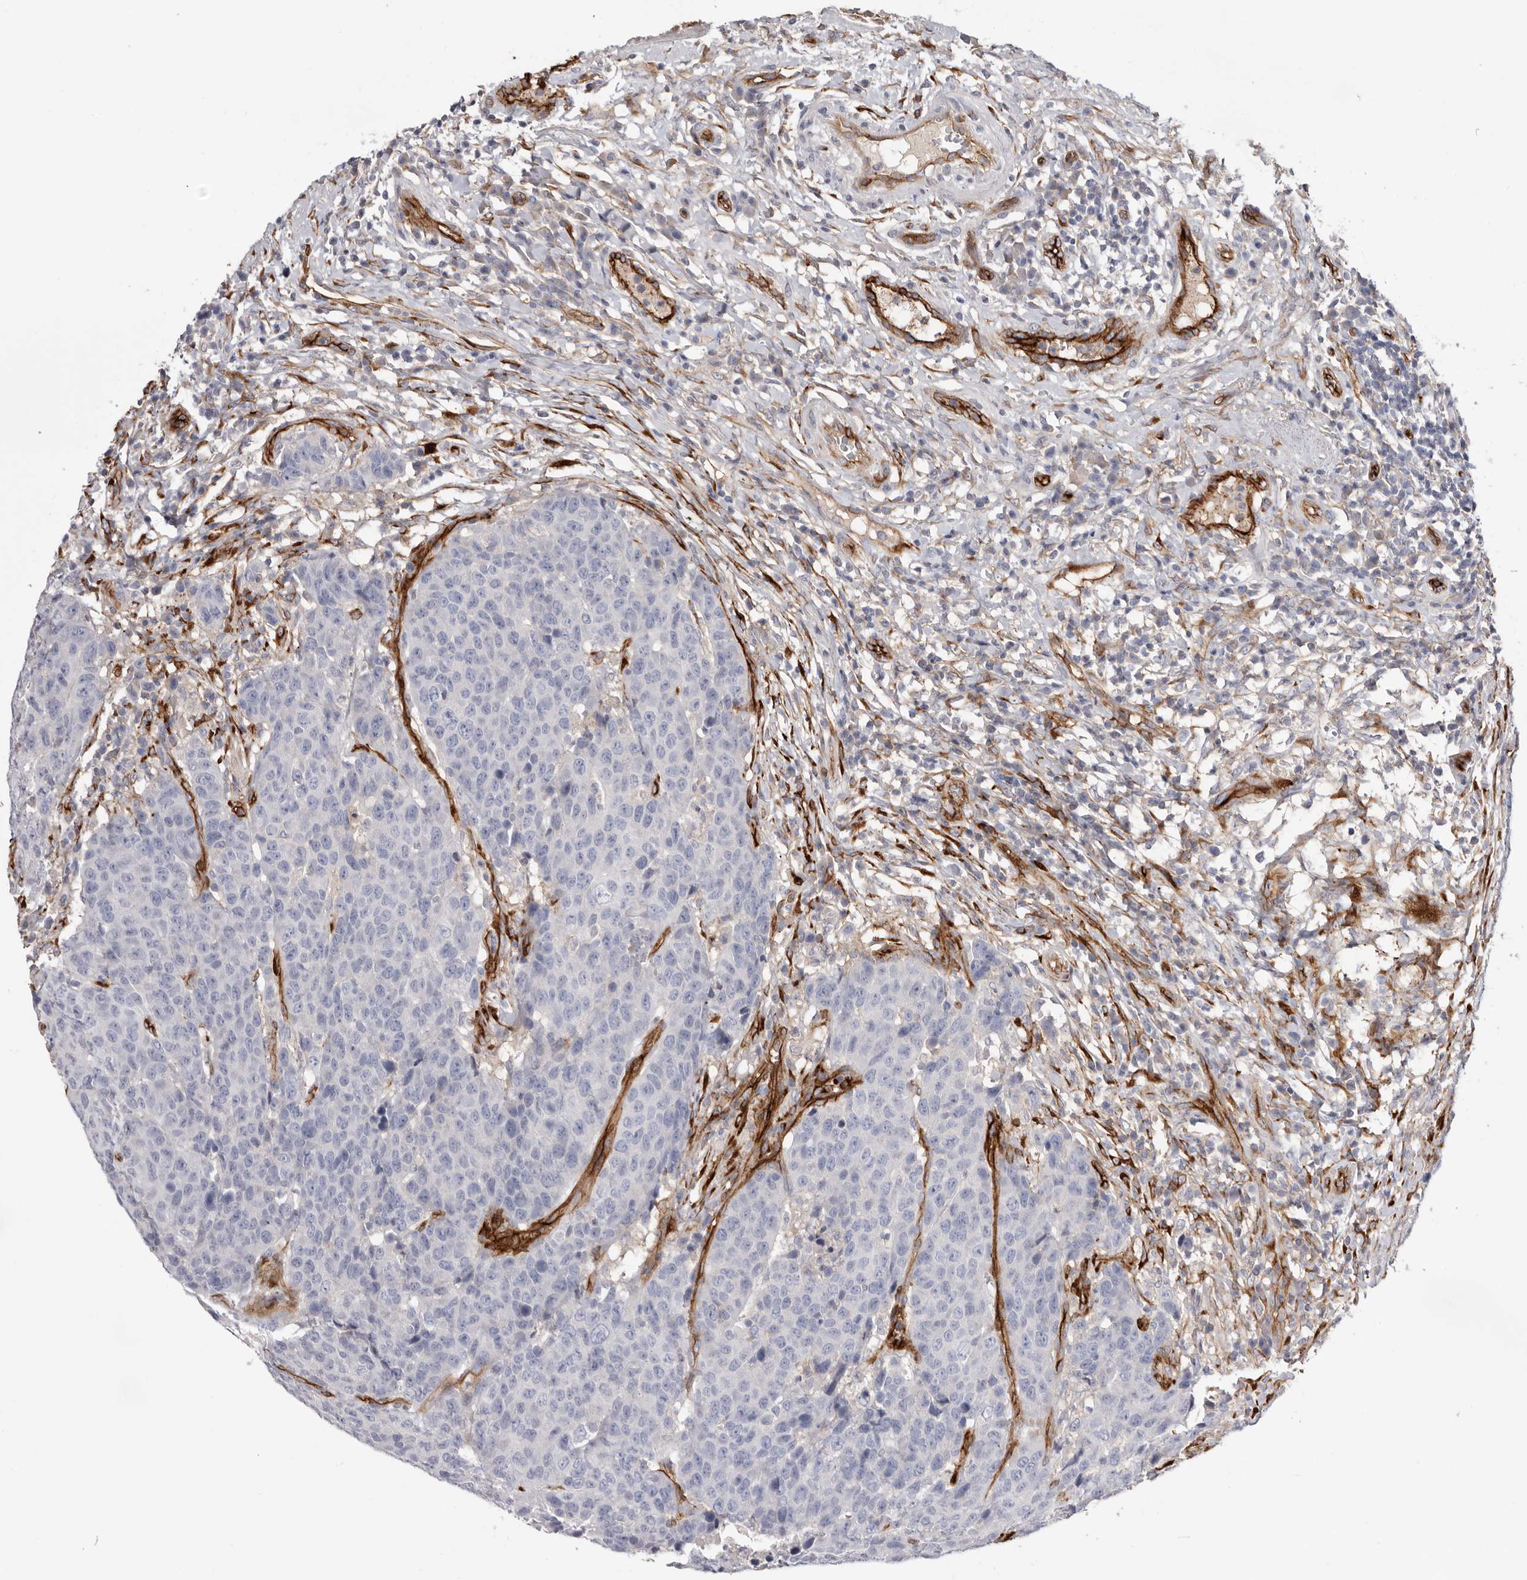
{"staining": {"intensity": "negative", "quantity": "none", "location": "none"}, "tissue": "head and neck cancer", "cell_type": "Tumor cells", "image_type": "cancer", "snomed": [{"axis": "morphology", "description": "Squamous cell carcinoma, NOS"}, {"axis": "topography", "description": "Head-Neck"}], "caption": "Protein analysis of head and neck squamous cell carcinoma reveals no significant expression in tumor cells.", "gene": "LRRC66", "patient": {"sex": "male", "age": 66}}